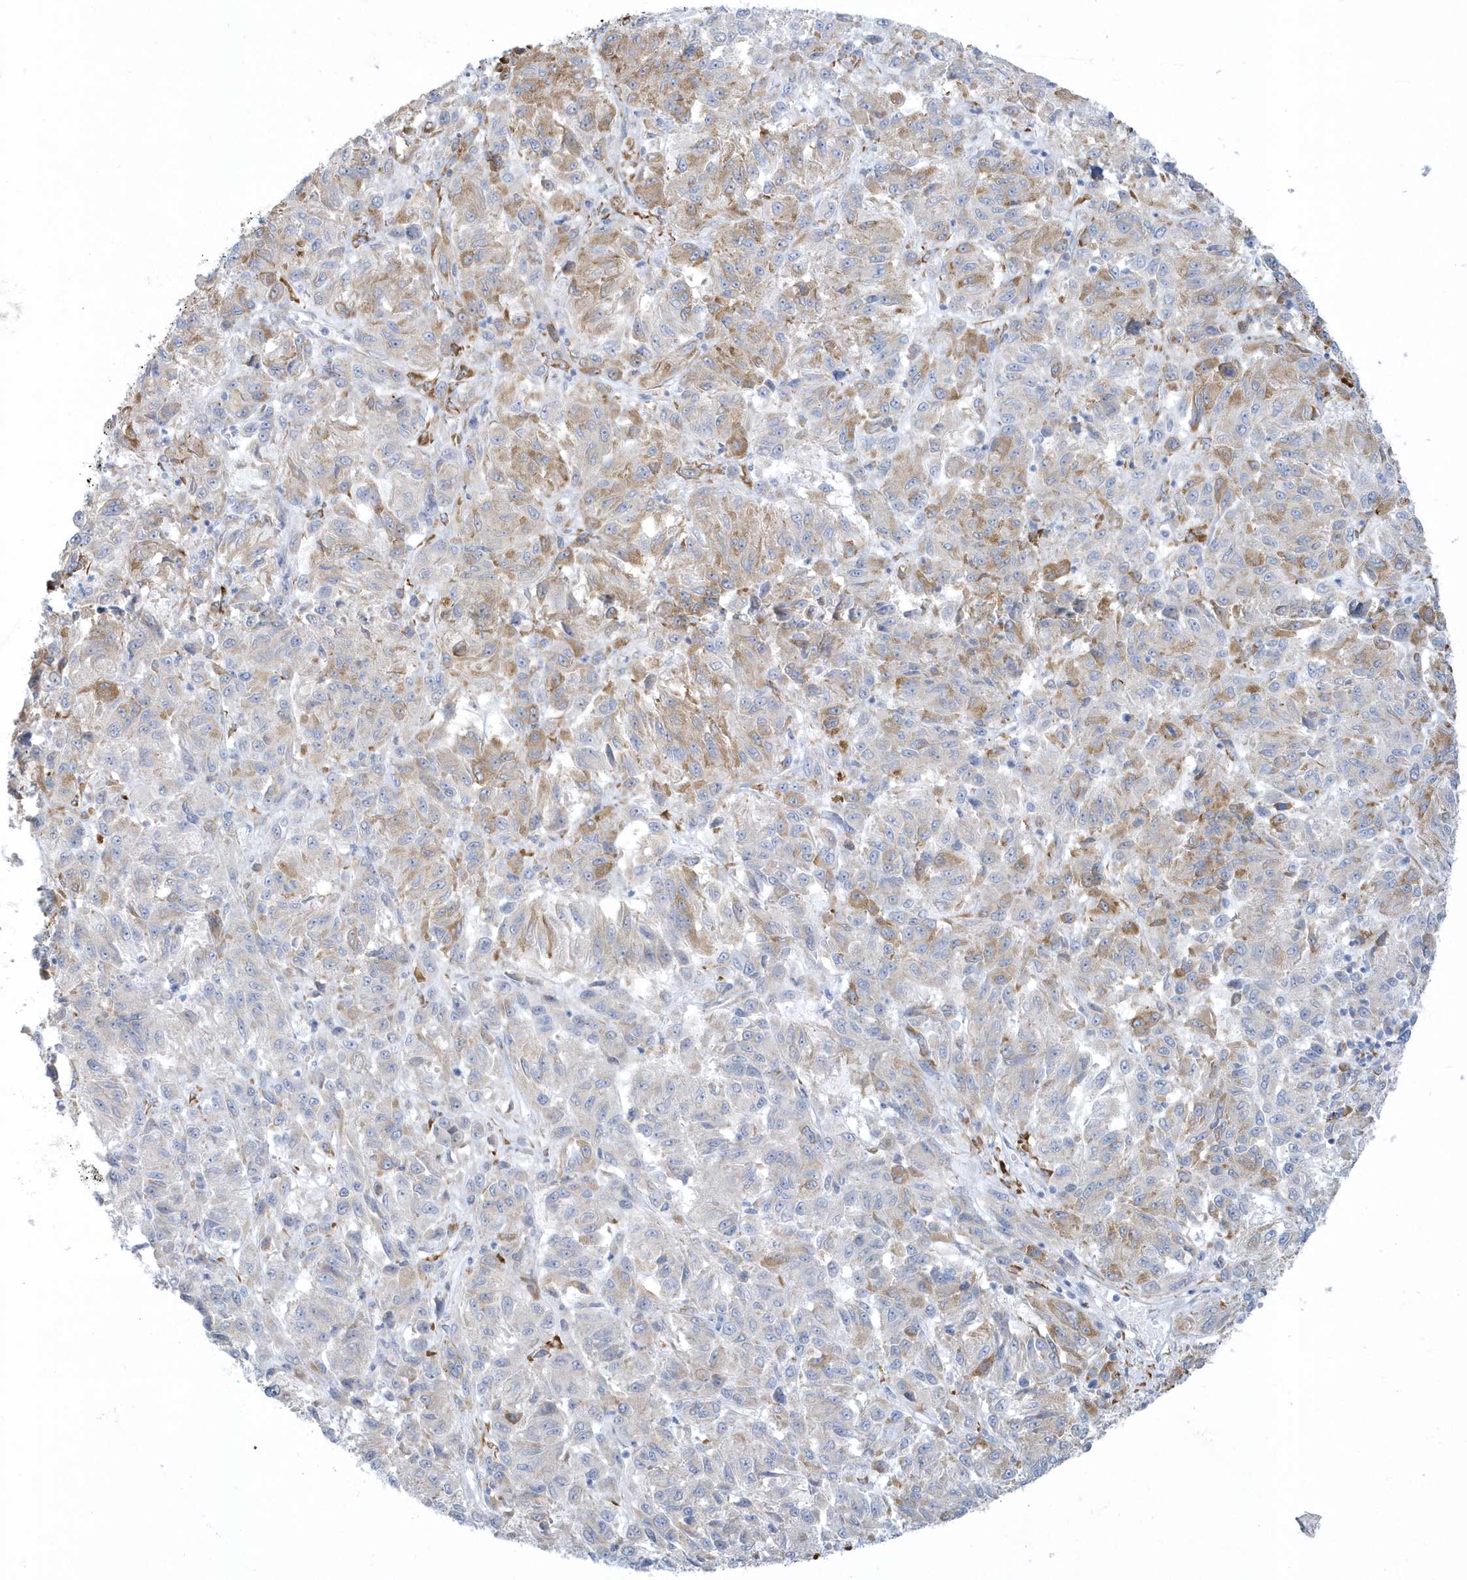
{"staining": {"intensity": "moderate", "quantity": "<25%", "location": "cytoplasmic/membranous"}, "tissue": "melanoma", "cell_type": "Tumor cells", "image_type": "cancer", "snomed": [{"axis": "morphology", "description": "Malignant melanoma, Metastatic site"}, {"axis": "topography", "description": "Lung"}], "caption": "Immunohistochemistry histopathology image of melanoma stained for a protein (brown), which demonstrates low levels of moderate cytoplasmic/membranous staining in approximately <25% of tumor cells.", "gene": "DCAF1", "patient": {"sex": "male", "age": 64}}